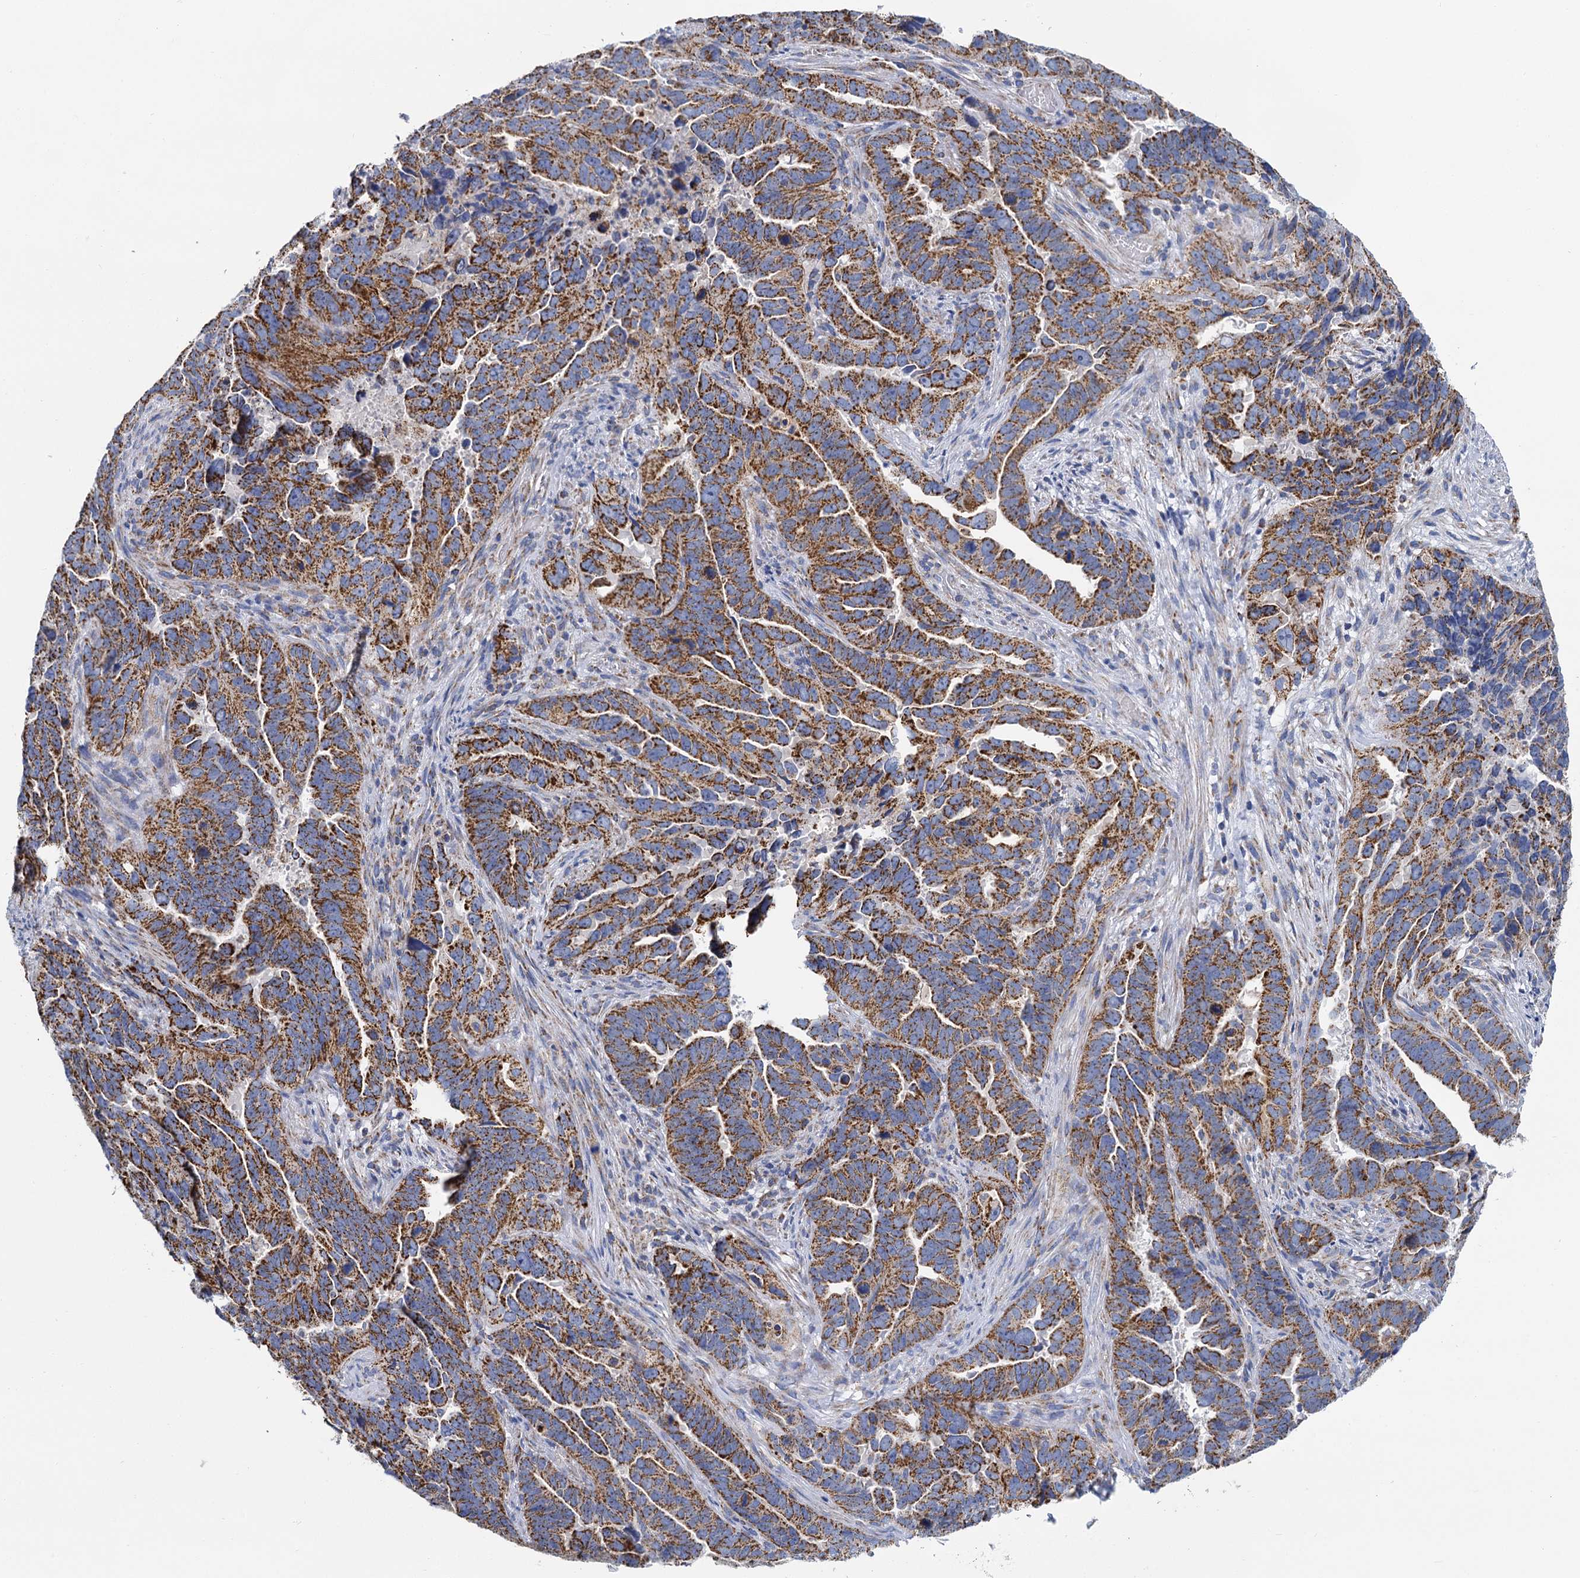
{"staining": {"intensity": "strong", "quantity": ">75%", "location": "cytoplasmic/membranous"}, "tissue": "endometrial cancer", "cell_type": "Tumor cells", "image_type": "cancer", "snomed": [{"axis": "morphology", "description": "Adenocarcinoma, NOS"}, {"axis": "topography", "description": "Endometrium"}], "caption": "Brown immunohistochemical staining in endometrial cancer shows strong cytoplasmic/membranous staining in about >75% of tumor cells.", "gene": "CCP110", "patient": {"sex": "female", "age": 65}}